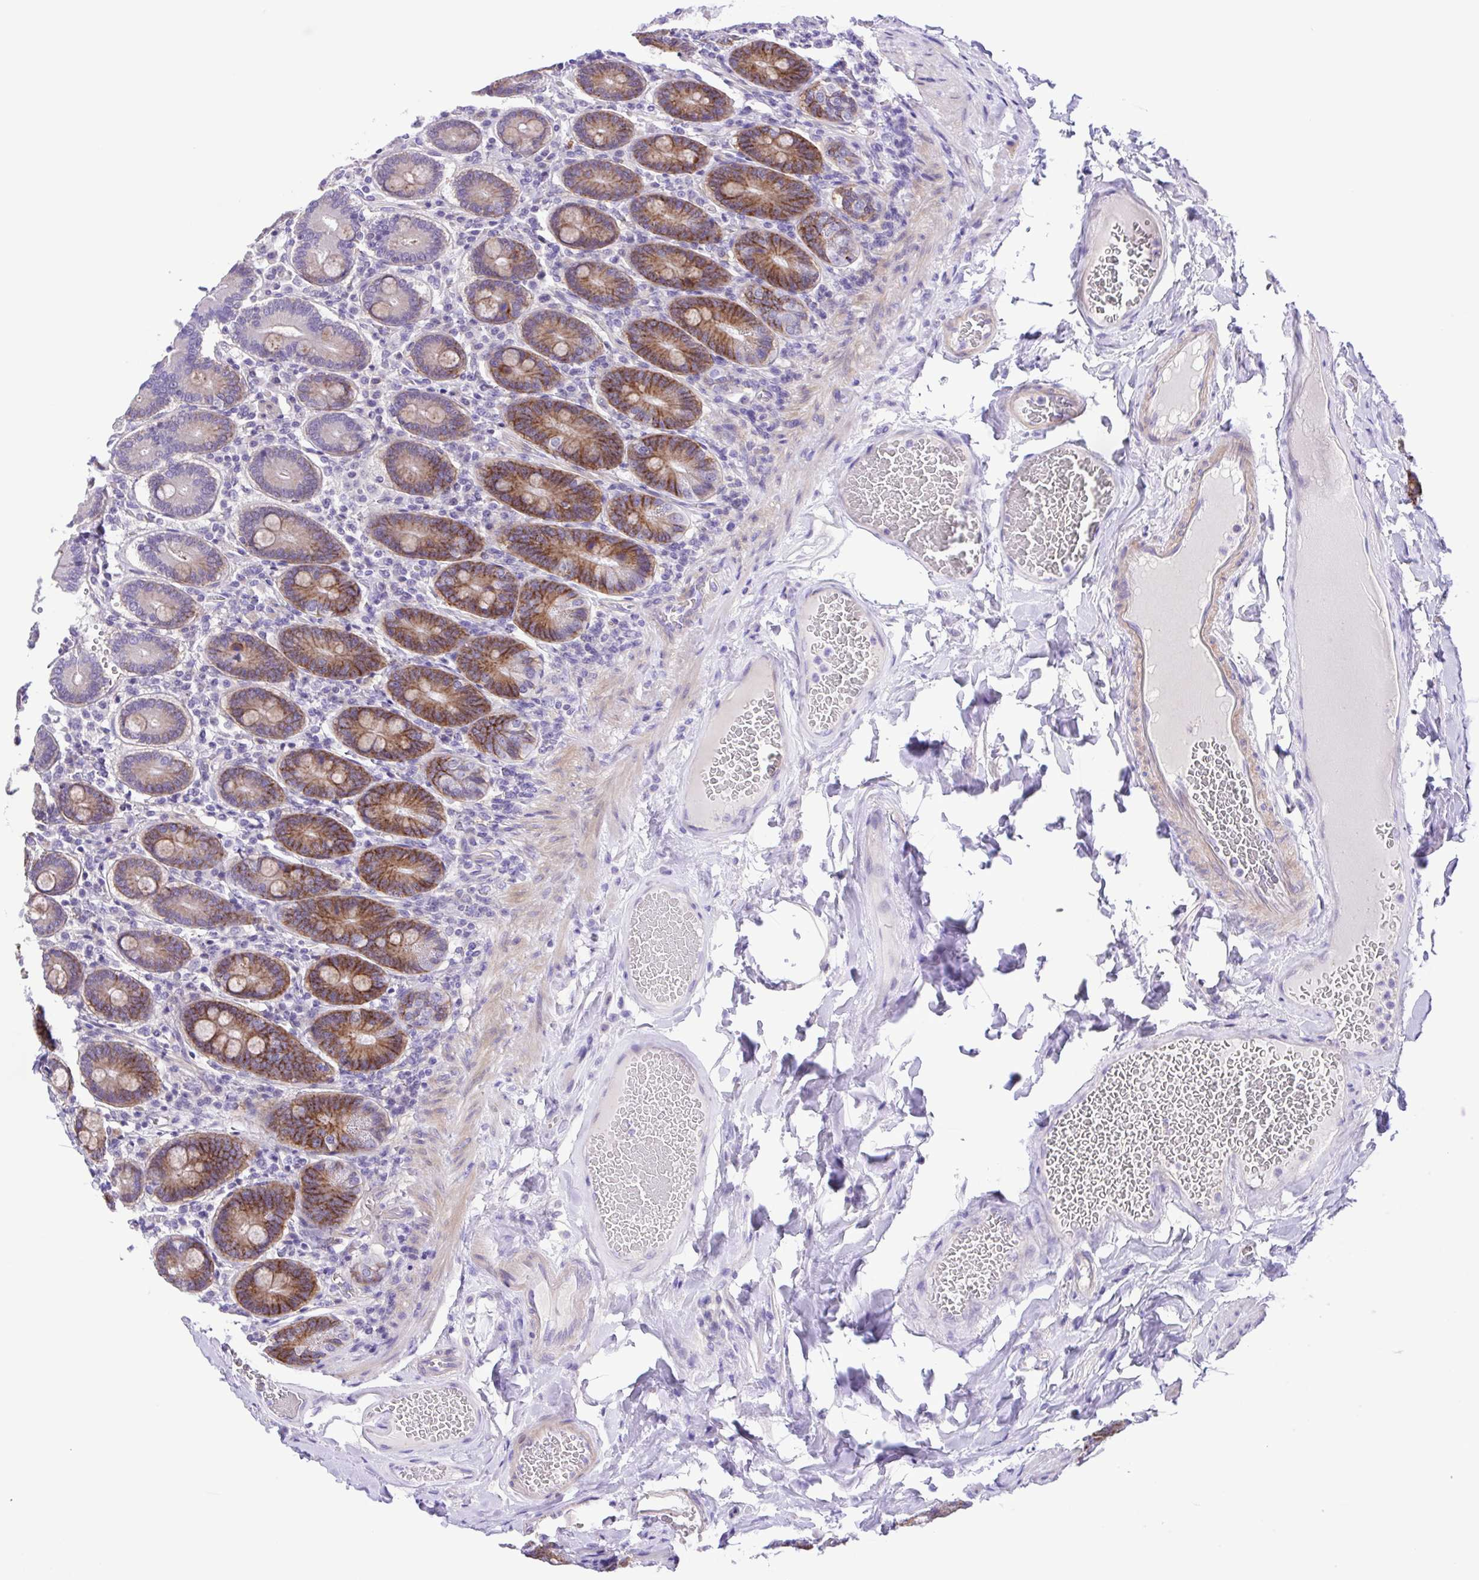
{"staining": {"intensity": "moderate", "quantity": "25%-75%", "location": "cytoplasmic/membranous"}, "tissue": "duodenum", "cell_type": "Glandular cells", "image_type": "normal", "snomed": [{"axis": "morphology", "description": "Normal tissue, NOS"}, {"axis": "topography", "description": "Duodenum"}], "caption": "About 25%-75% of glandular cells in benign human duodenum show moderate cytoplasmic/membranous protein staining as visualized by brown immunohistochemical staining.", "gene": "ISM2", "patient": {"sex": "female", "age": 62}}